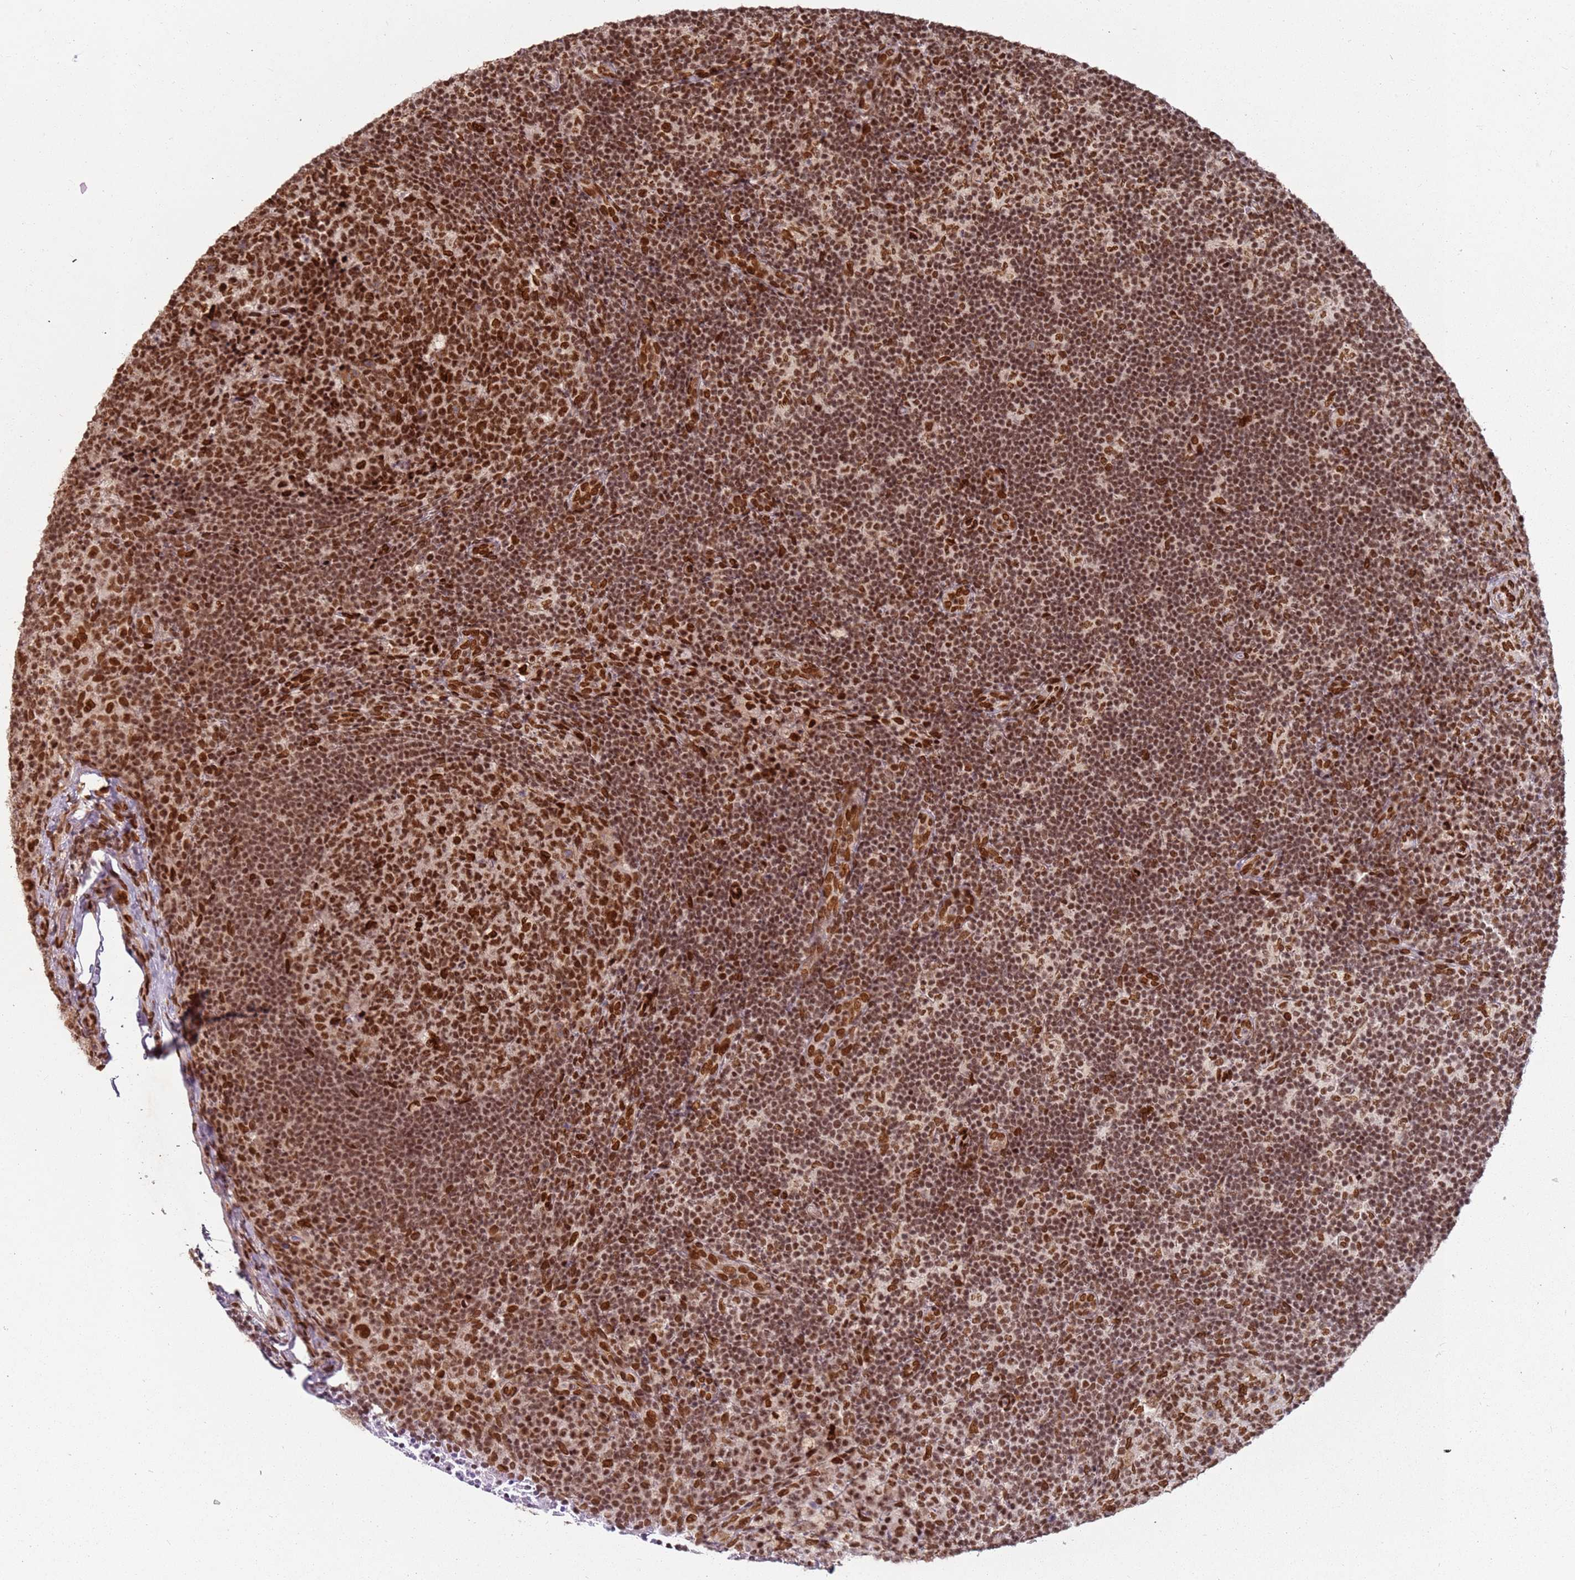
{"staining": {"intensity": "strong", "quantity": ">75%", "location": "nuclear"}, "tissue": "lymph node", "cell_type": "Germinal center cells", "image_type": "normal", "snomed": [{"axis": "morphology", "description": "Normal tissue, NOS"}, {"axis": "topography", "description": "Lymph node"}], "caption": "Germinal center cells reveal high levels of strong nuclear positivity in approximately >75% of cells in normal lymph node. (Brightfield microscopy of DAB IHC at high magnification).", "gene": "TENT4A", "patient": {"sex": "female", "age": 31}}